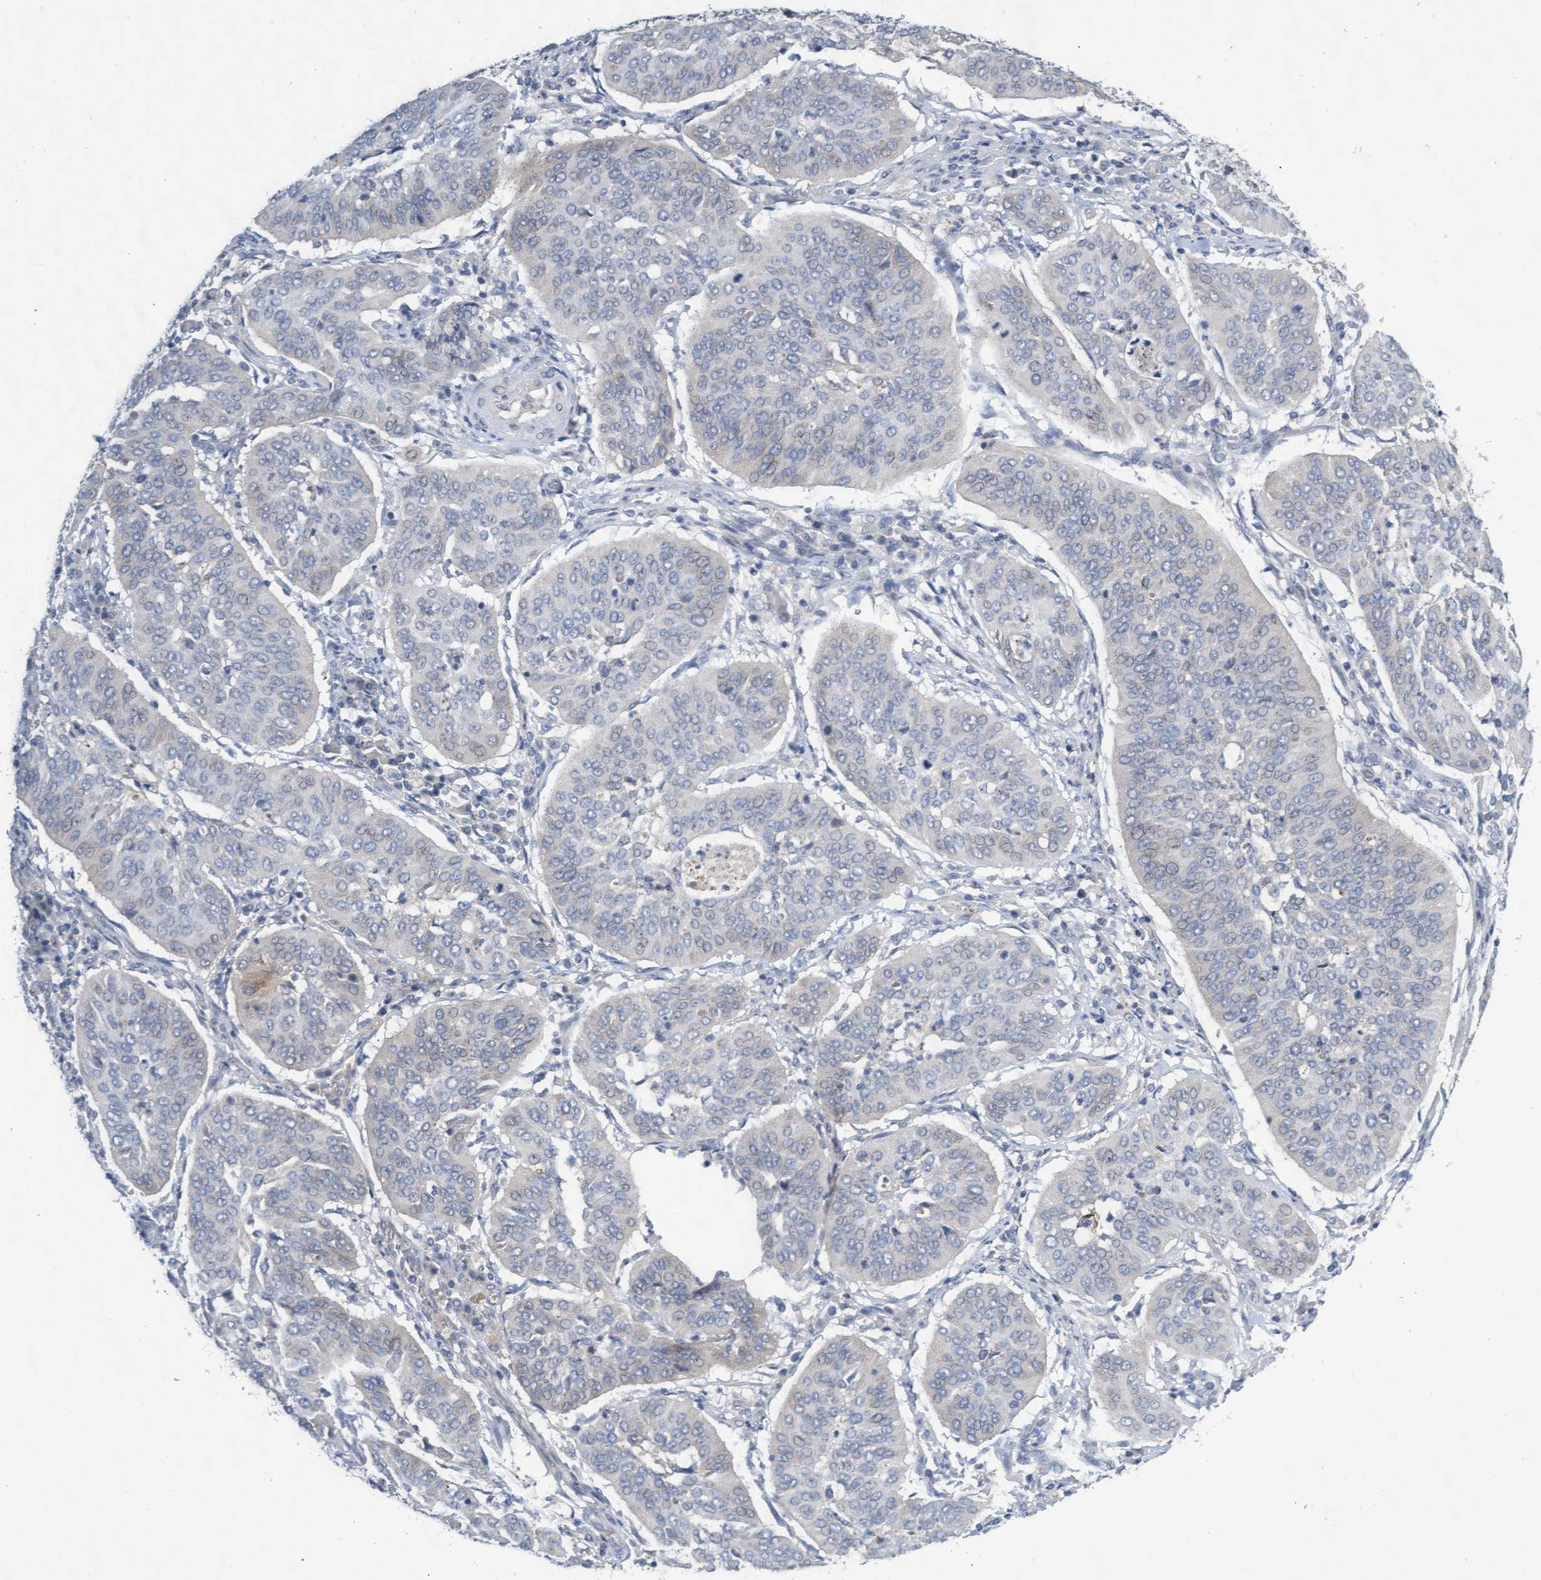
{"staining": {"intensity": "negative", "quantity": "none", "location": "none"}, "tissue": "cervical cancer", "cell_type": "Tumor cells", "image_type": "cancer", "snomed": [{"axis": "morphology", "description": "Normal tissue, NOS"}, {"axis": "morphology", "description": "Squamous cell carcinoma, NOS"}, {"axis": "topography", "description": "Cervix"}], "caption": "There is no significant positivity in tumor cells of cervical squamous cell carcinoma. Brightfield microscopy of immunohistochemistry stained with DAB (brown) and hematoxylin (blue), captured at high magnification.", "gene": "ABCF2", "patient": {"sex": "female", "age": 39}}